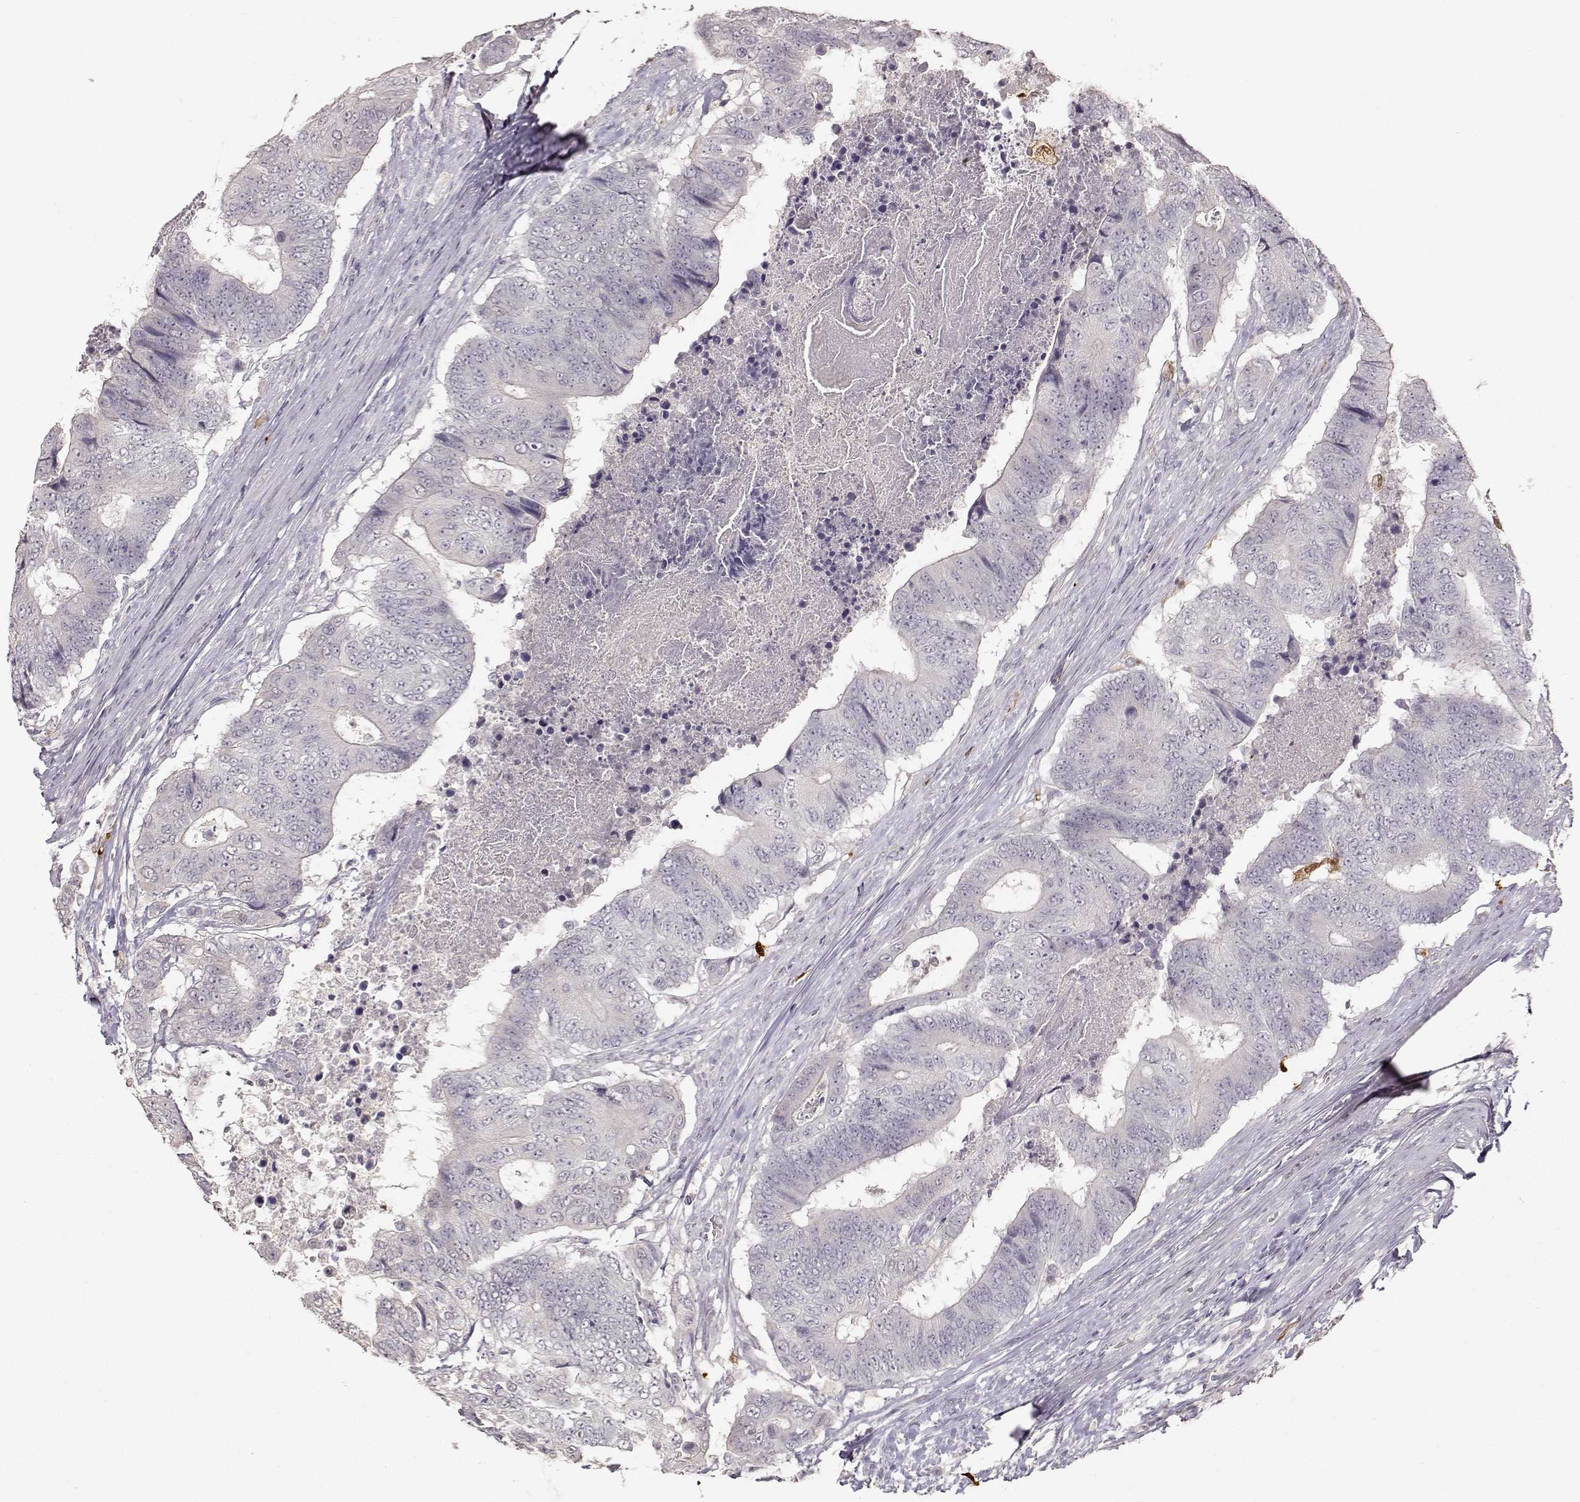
{"staining": {"intensity": "negative", "quantity": "none", "location": "none"}, "tissue": "colorectal cancer", "cell_type": "Tumor cells", "image_type": "cancer", "snomed": [{"axis": "morphology", "description": "Adenocarcinoma, NOS"}, {"axis": "topography", "description": "Colon"}], "caption": "This is an immunohistochemistry (IHC) histopathology image of colorectal cancer. There is no expression in tumor cells.", "gene": "S100B", "patient": {"sex": "female", "age": 48}}